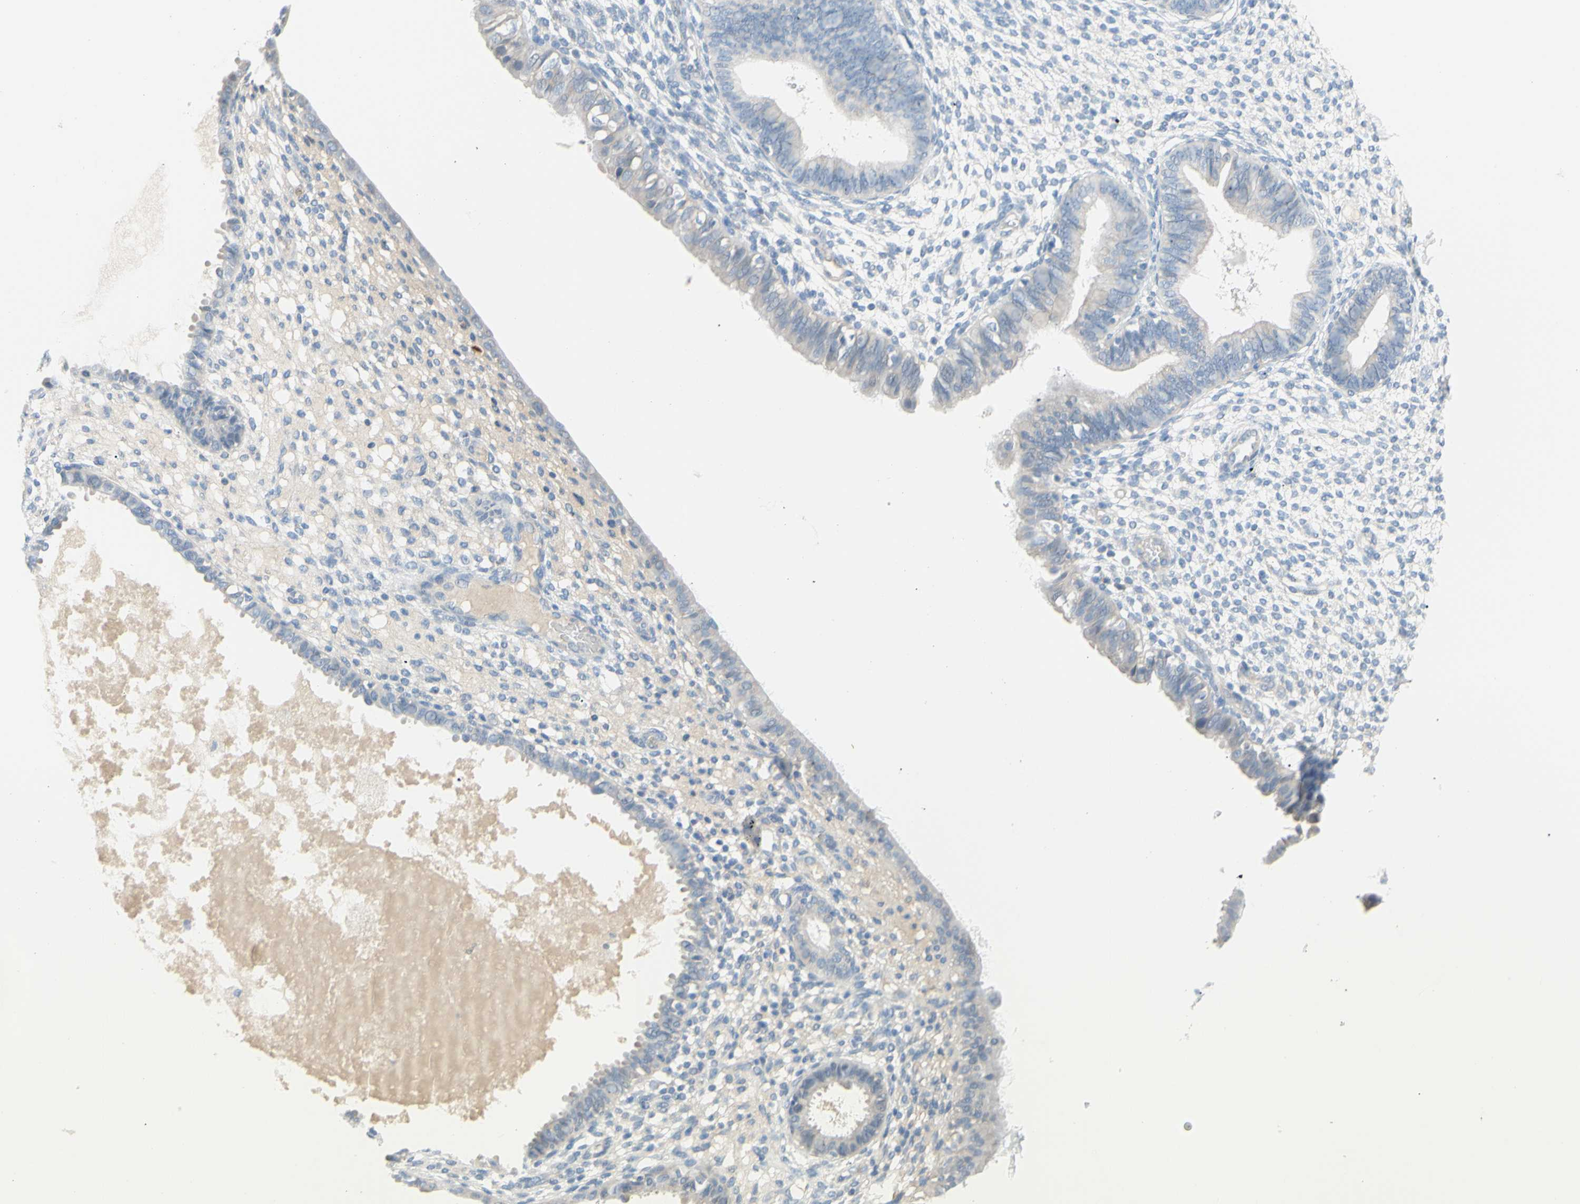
{"staining": {"intensity": "negative", "quantity": "none", "location": "none"}, "tissue": "endometrium", "cell_type": "Cells in endometrial stroma", "image_type": "normal", "snomed": [{"axis": "morphology", "description": "Normal tissue, NOS"}, {"axis": "topography", "description": "Endometrium"}], "caption": "The image displays no staining of cells in endometrial stroma in benign endometrium.", "gene": "DCT", "patient": {"sex": "female", "age": 61}}